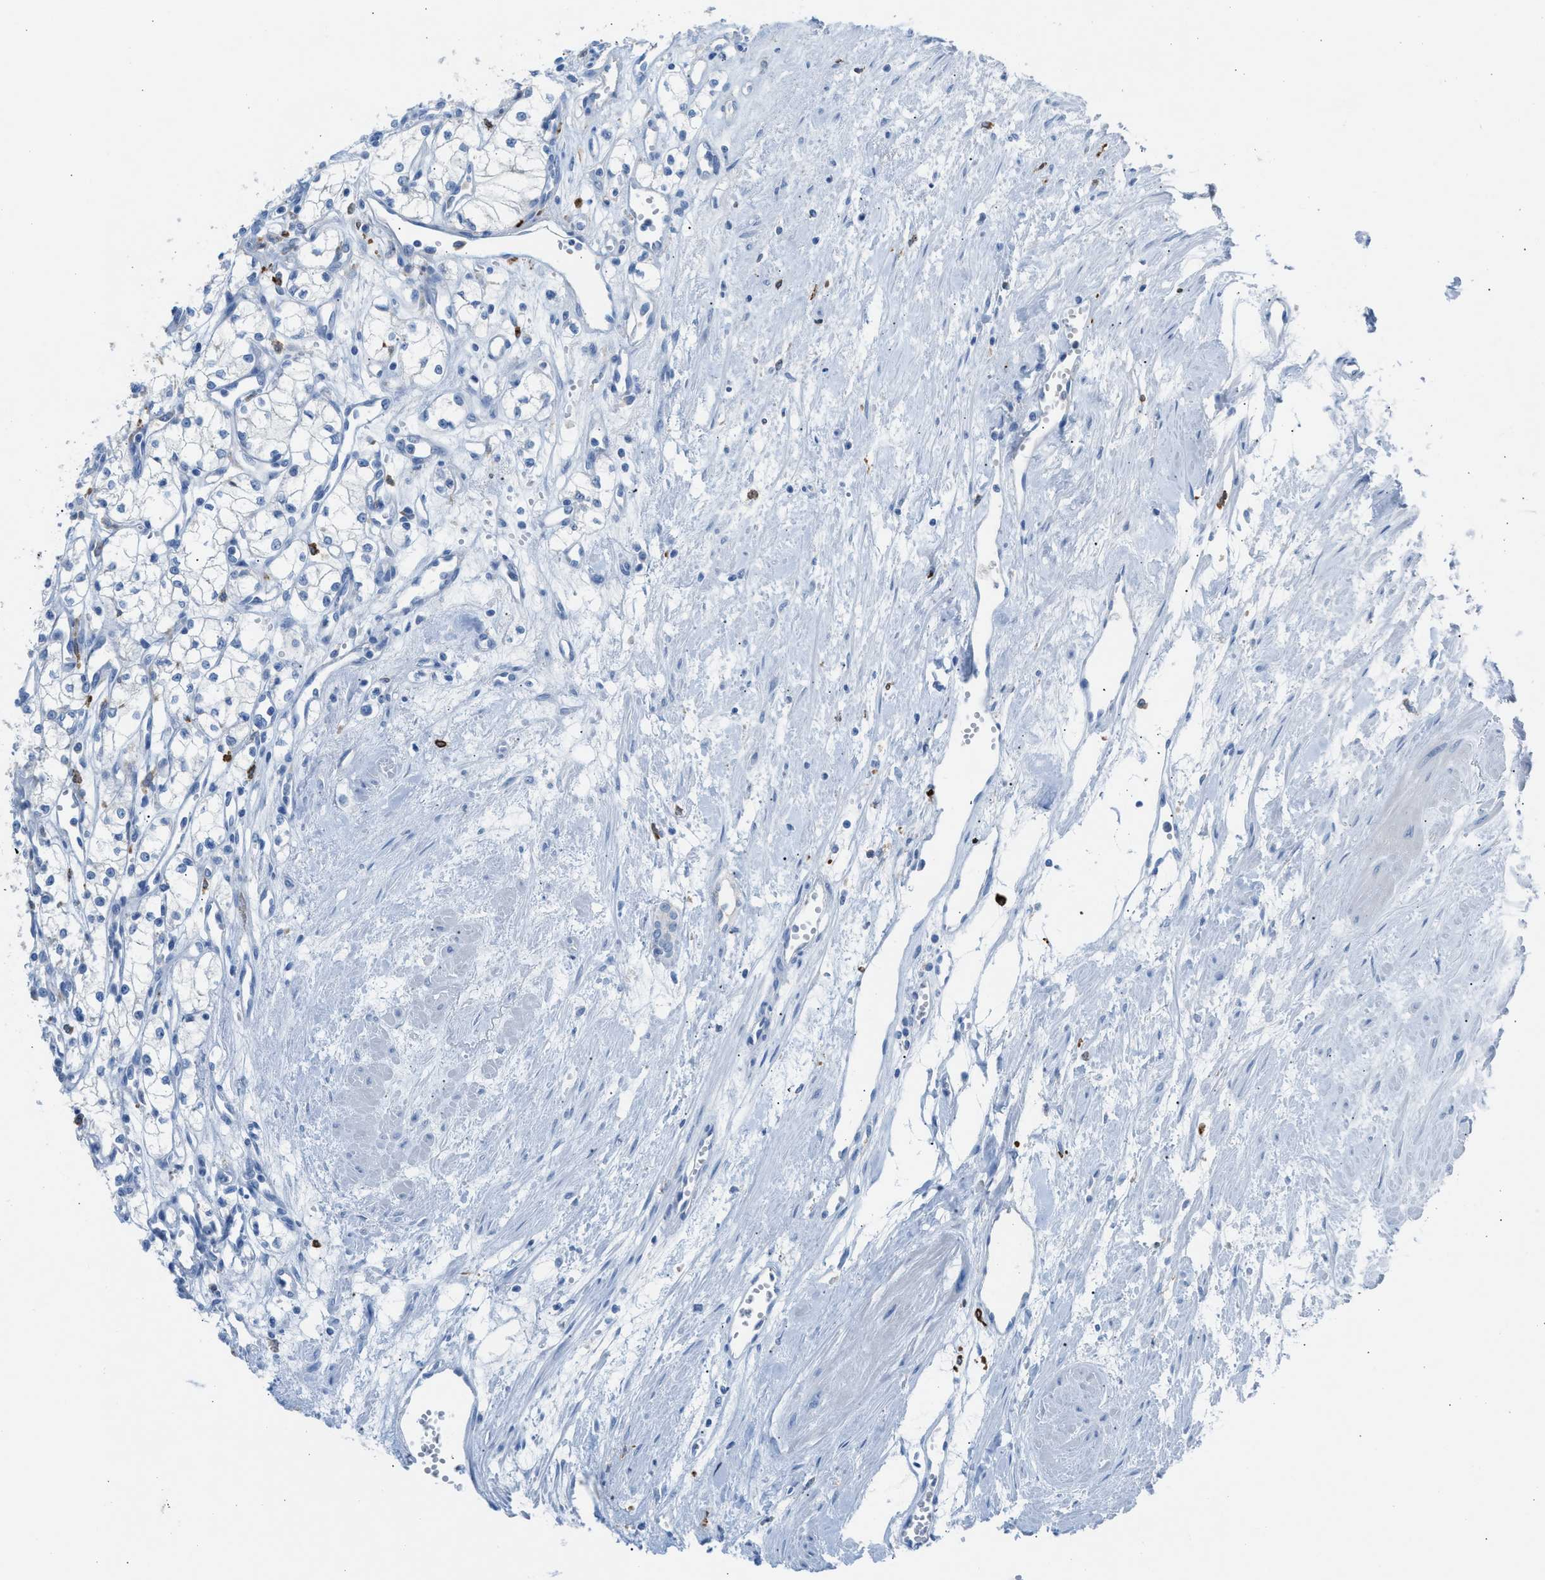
{"staining": {"intensity": "negative", "quantity": "none", "location": "none"}, "tissue": "renal cancer", "cell_type": "Tumor cells", "image_type": "cancer", "snomed": [{"axis": "morphology", "description": "Adenocarcinoma, NOS"}, {"axis": "topography", "description": "Kidney"}], "caption": "Histopathology image shows no protein expression in tumor cells of renal cancer tissue.", "gene": "CLEC10A", "patient": {"sex": "male", "age": 59}}